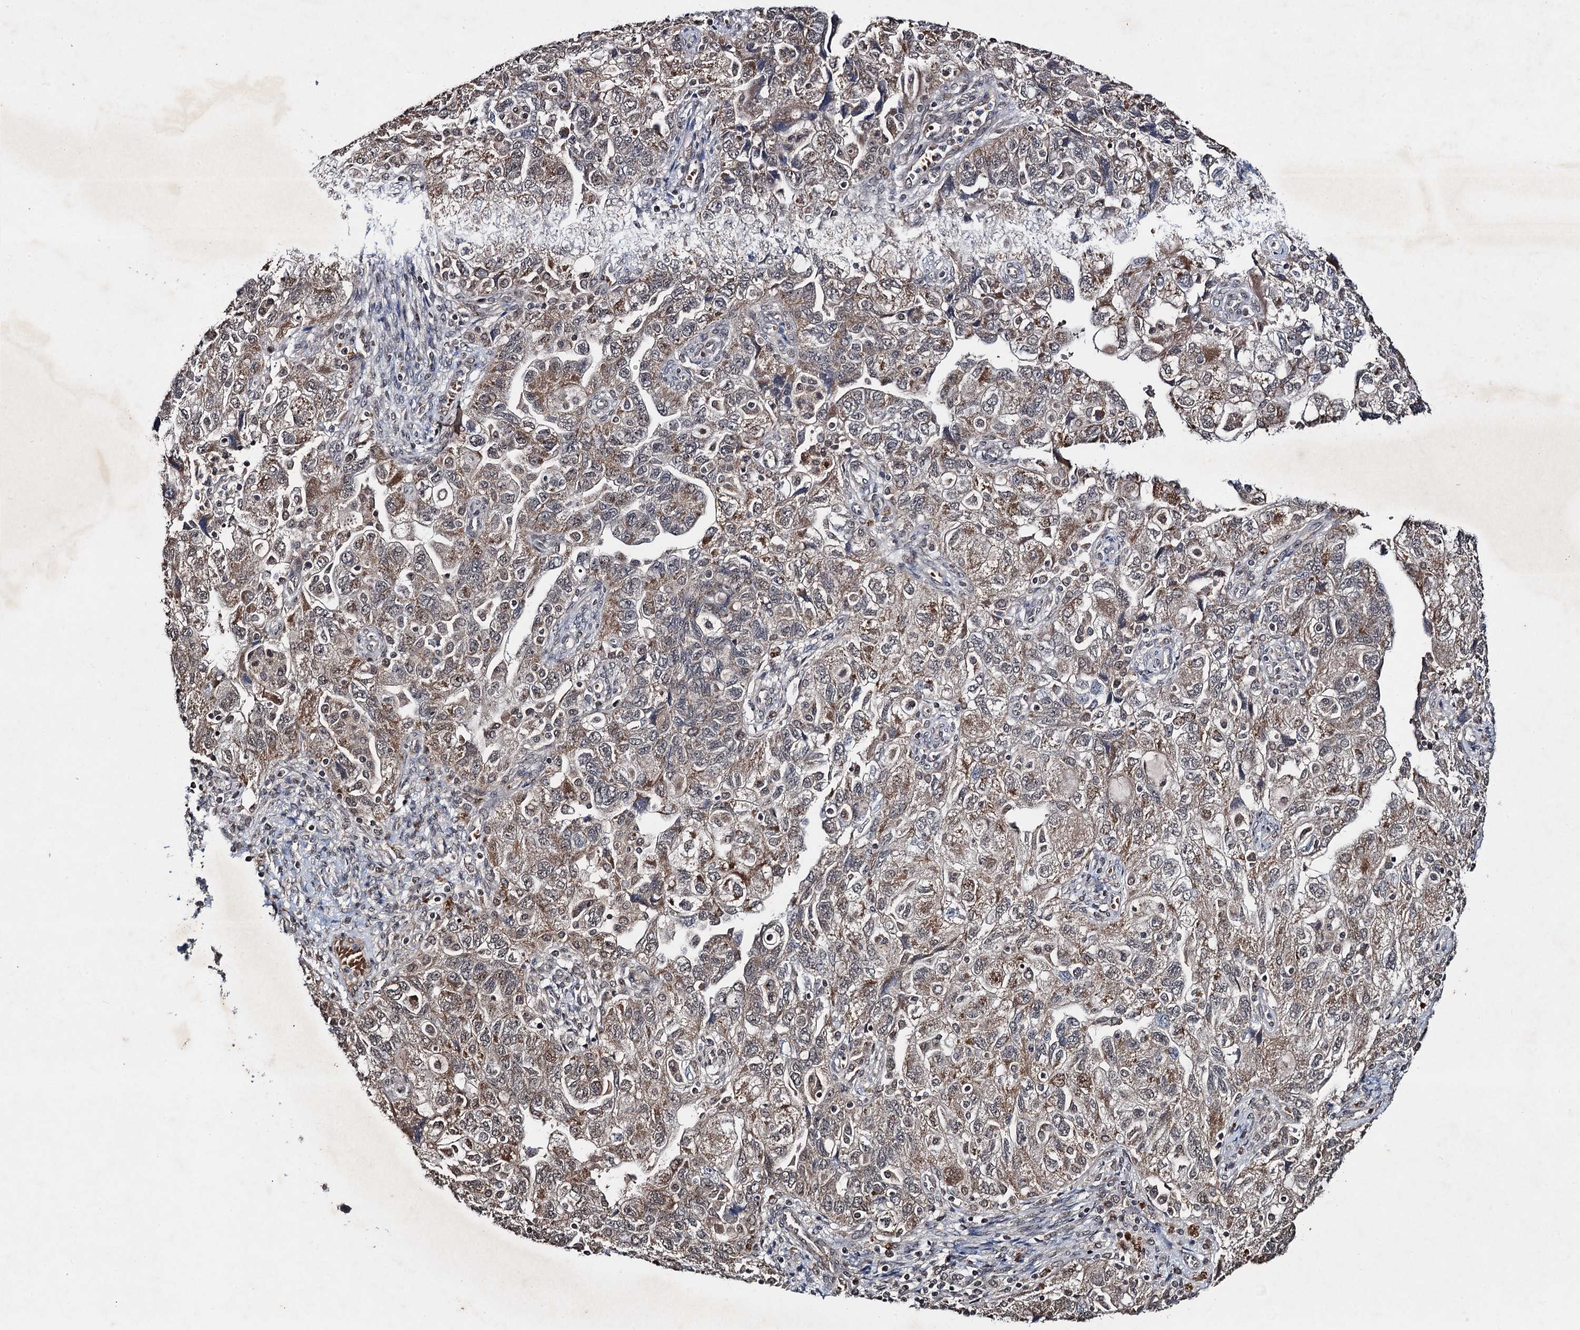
{"staining": {"intensity": "moderate", "quantity": "25%-75%", "location": "cytoplasmic/membranous"}, "tissue": "ovarian cancer", "cell_type": "Tumor cells", "image_type": "cancer", "snomed": [{"axis": "morphology", "description": "Carcinoma, NOS"}, {"axis": "morphology", "description": "Cystadenocarcinoma, serous, NOS"}, {"axis": "topography", "description": "Ovary"}], "caption": "An image showing moderate cytoplasmic/membranous positivity in about 25%-75% of tumor cells in carcinoma (ovarian), as visualized by brown immunohistochemical staining.", "gene": "REP15", "patient": {"sex": "female", "age": 69}}